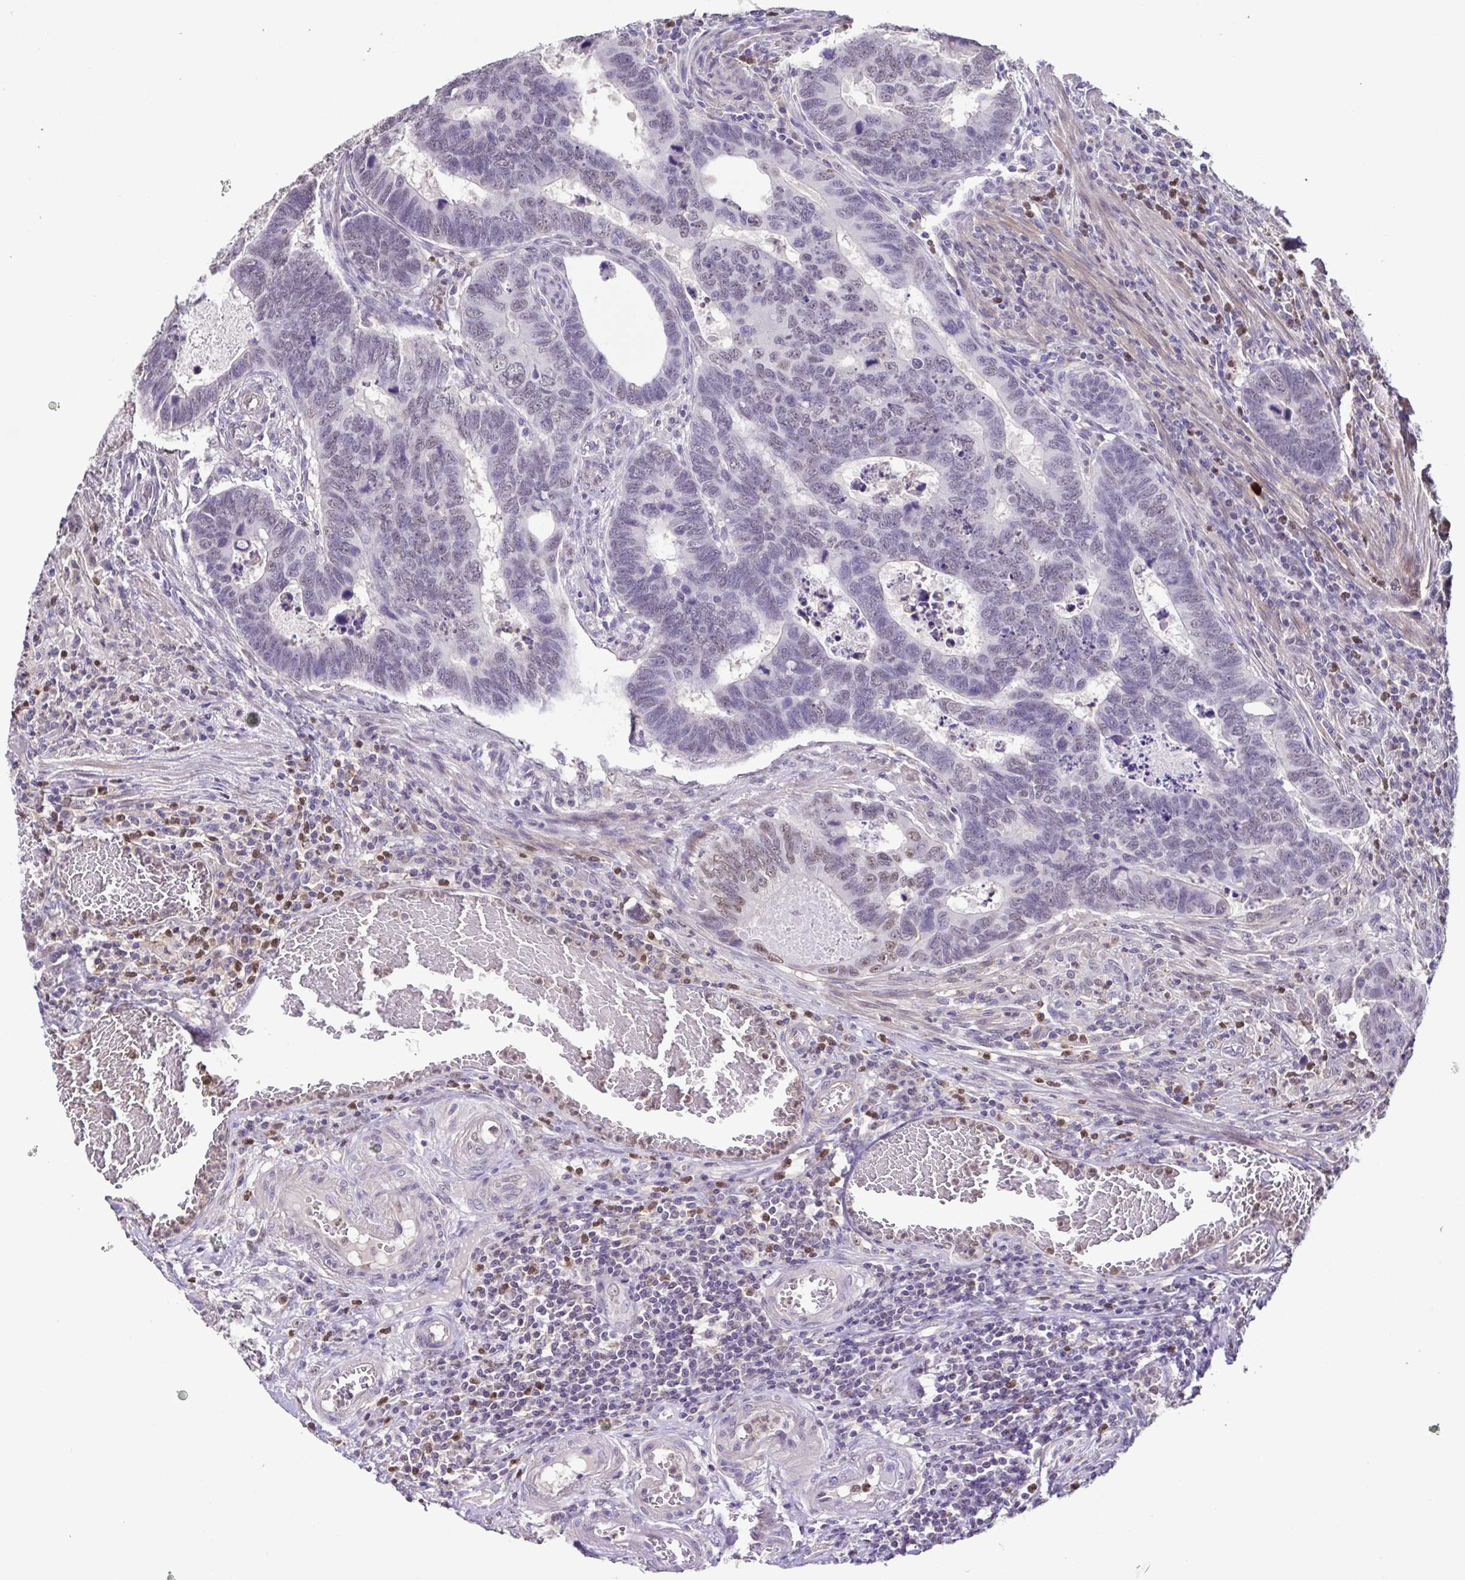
{"staining": {"intensity": "weak", "quantity": "25%-75%", "location": "nuclear"}, "tissue": "colorectal cancer", "cell_type": "Tumor cells", "image_type": "cancer", "snomed": [{"axis": "morphology", "description": "Adenocarcinoma, NOS"}, {"axis": "topography", "description": "Colon"}], "caption": "IHC of human adenocarcinoma (colorectal) reveals low levels of weak nuclear expression in approximately 25%-75% of tumor cells.", "gene": "ACTRT3", "patient": {"sex": "male", "age": 62}}